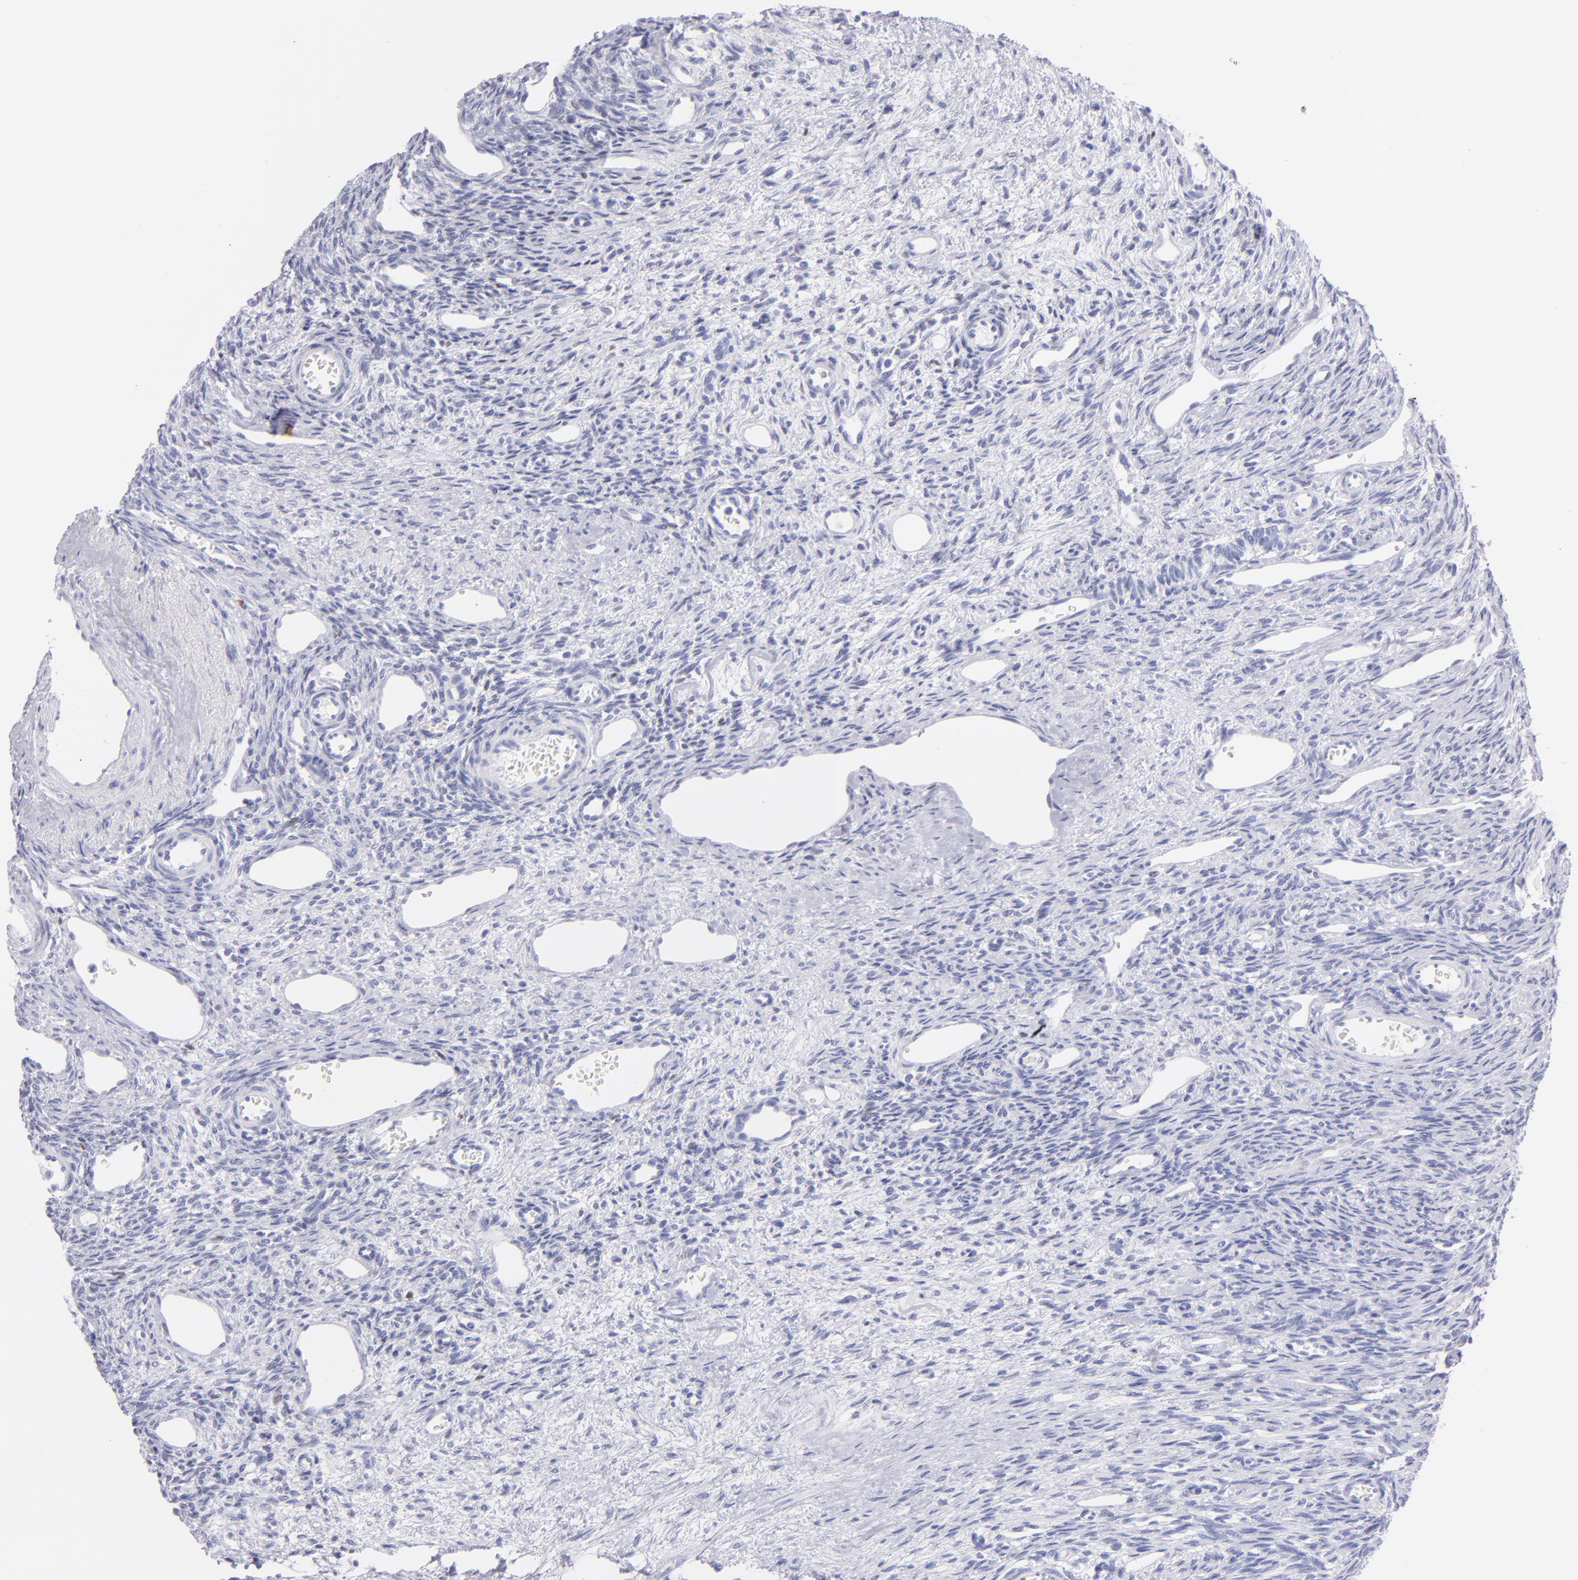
{"staining": {"intensity": "negative", "quantity": "none", "location": "none"}, "tissue": "ovary", "cell_type": "Follicle cells", "image_type": "normal", "snomed": [{"axis": "morphology", "description": "Normal tissue, NOS"}, {"axis": "topography", "description": "Ovary"}], "caption": "Follicle cells are negative for brown protein staining in normal ovary. (DAB (3,3'-diaminobenzidine) IHC with hematoxylin counter stain).", "gene": "PRPH", "patient": {"sex": "female", "age": 33}}